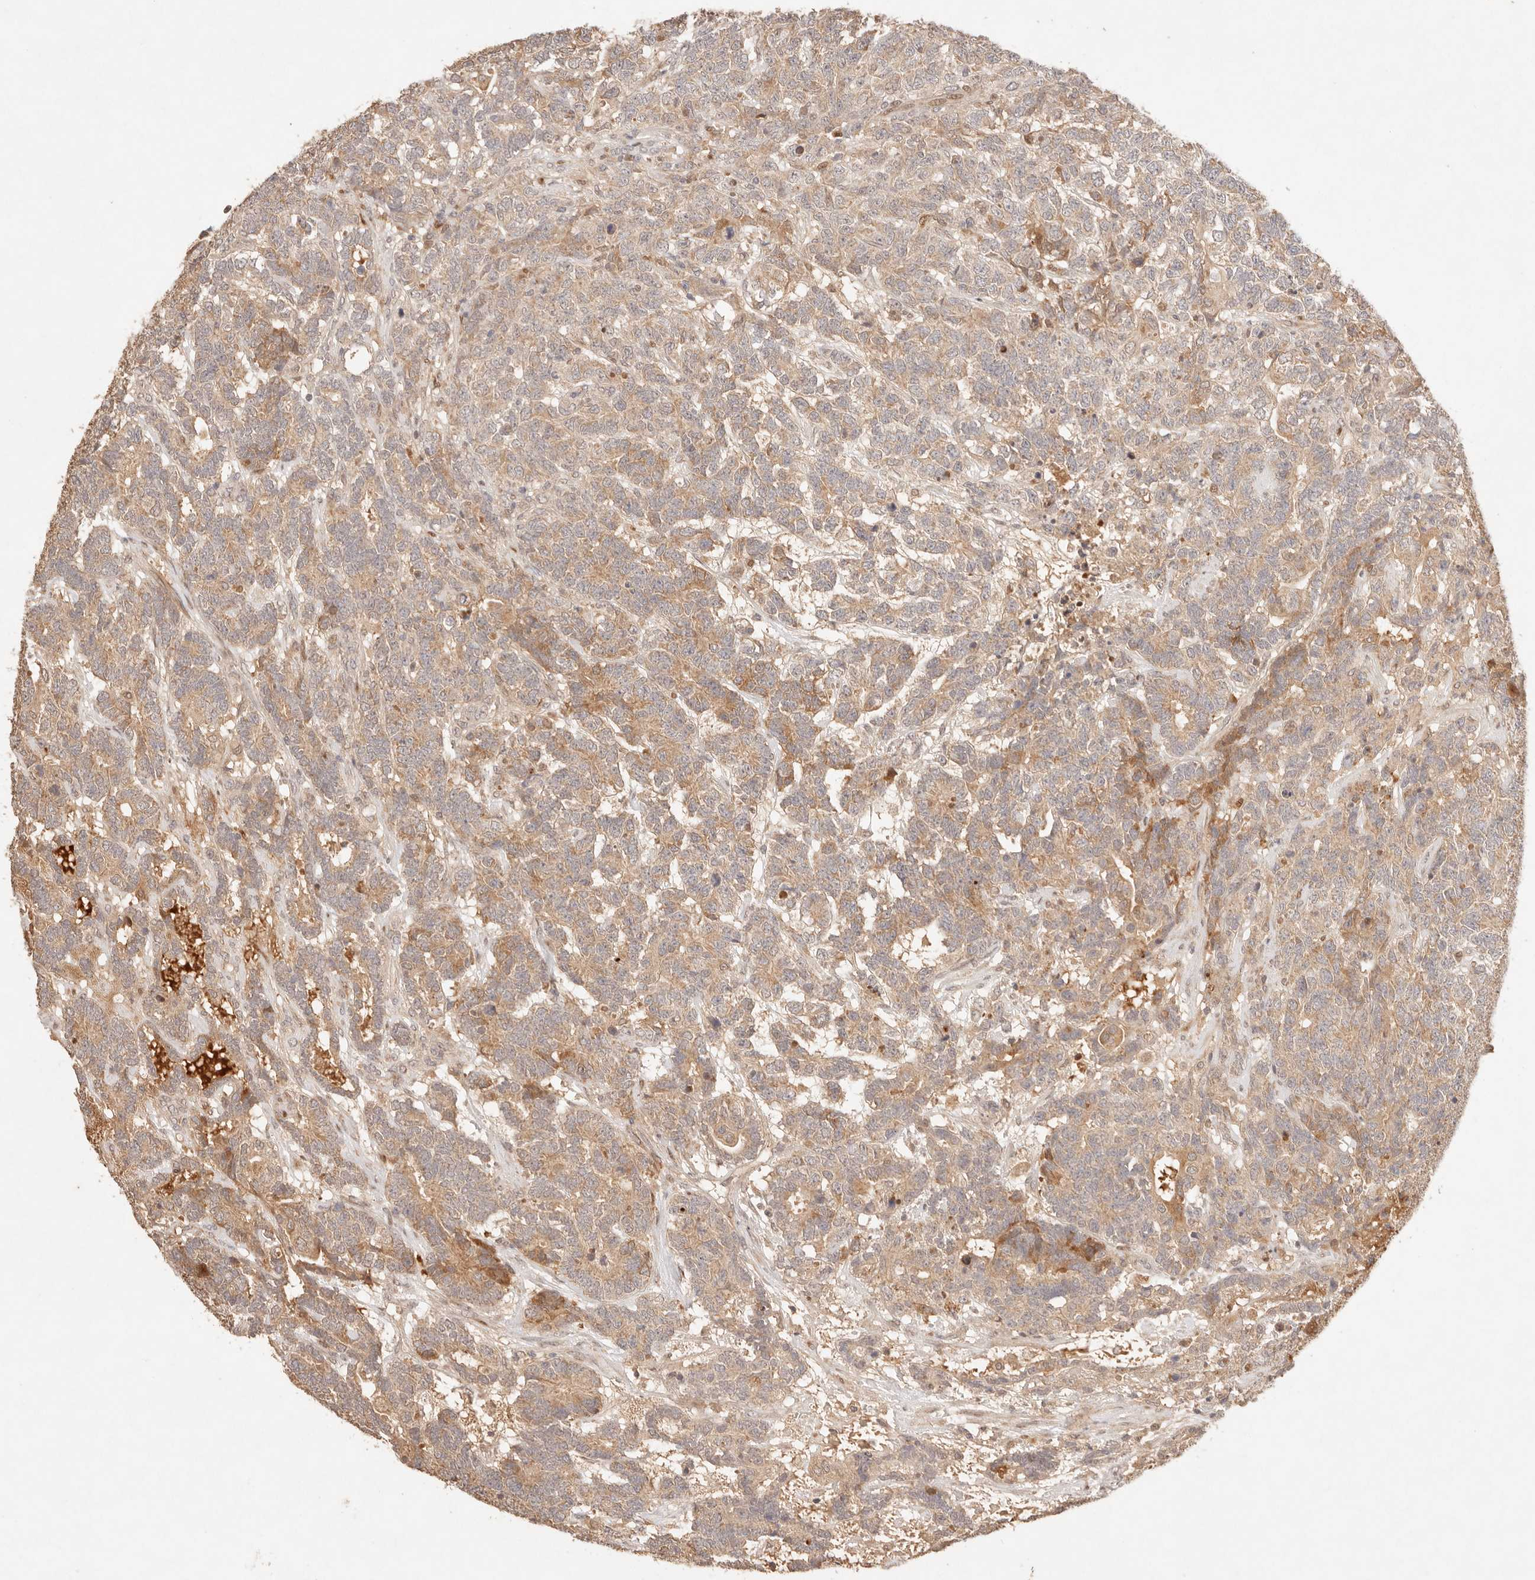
{"staining": {"intensity": "moderate", "quantity": ">75%", "location": "cytoplasmic/membranous"}, "tissue": "testis cancer", "cell_type": "Tumor cells", "image_type": "cancer", "snomed": [{"axis": "morphology", "description": "Carcinoma, Embryonal, NOS"}, {"axis": "topography", "description": "Testis"}], "caption": "Protein expression analysis of human testis embryonal carcinoma reveals moderate cytoplasmic/membranous expression in approximately >75% of tumor cells. (DAB = brown stain, brightfield microscopy at high magnification).", "gene": "PHLDA3", "patient": {"sex": "male", "age": 26}}